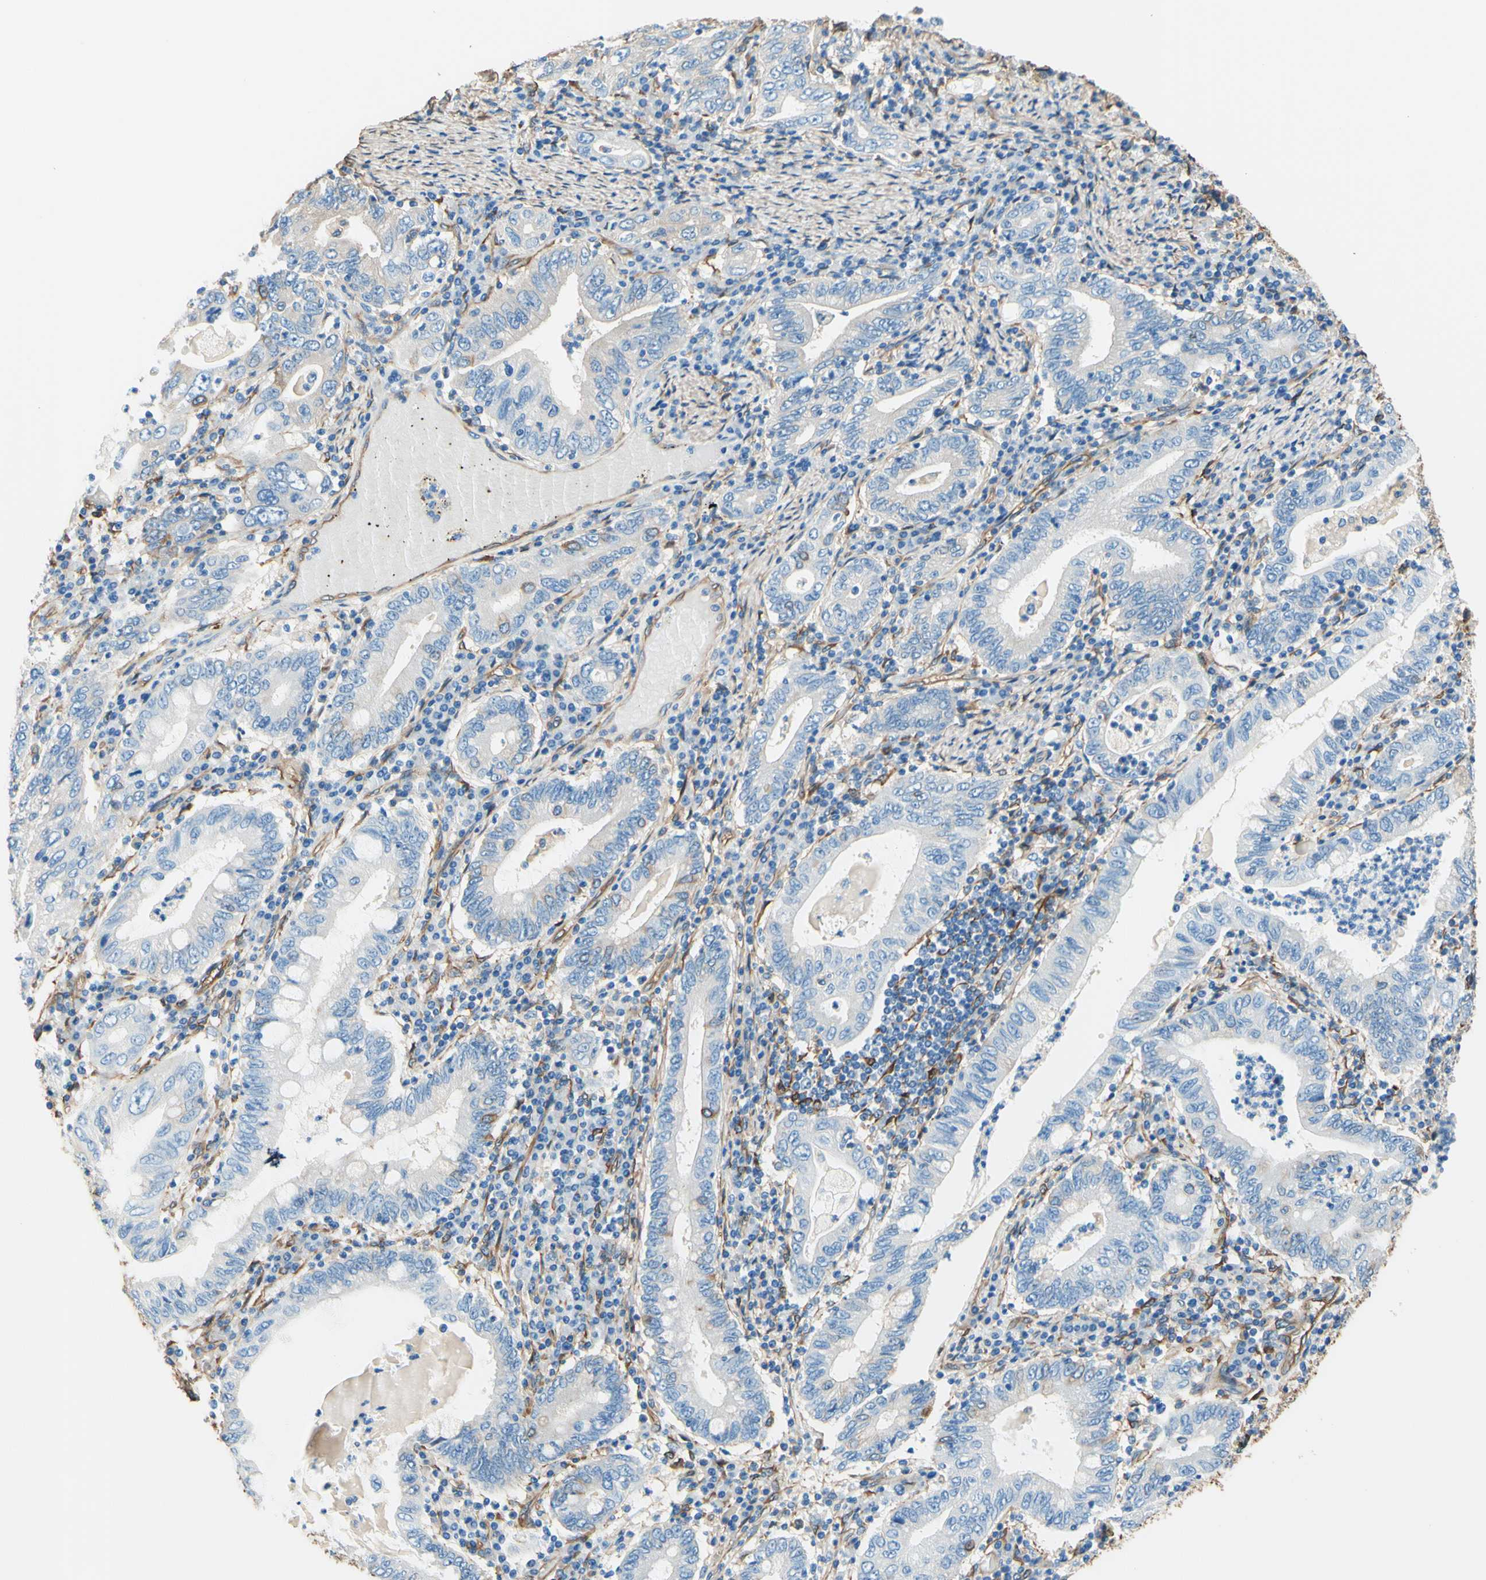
{"staining": {"intensity": "negative", "quantity": "none", "location": "none"}, "tissue": "stomach cancer", "cell_type": "Tumor cells", "image_type": "cancer", "snomed": [{"axis": "morphology", "description": "Normal tissue, NOS"}, {"axis": "morphology", "description": "Adenocarcinoma, NOS"}, {"axis": "topography", "description": "Esophagus"}, {"axis": "topography", "description": "Stomach, upper"}, {"axis": "topography", "description": "Peripheral nerve tissue"}], "caption": "DAB immunohistochemical staining of human adenocarcinoma (stomach) reveals no significant positivity in tumor cells.", "gene": "DPYSL3", "patient": {"sex": "male", "age": 62}}